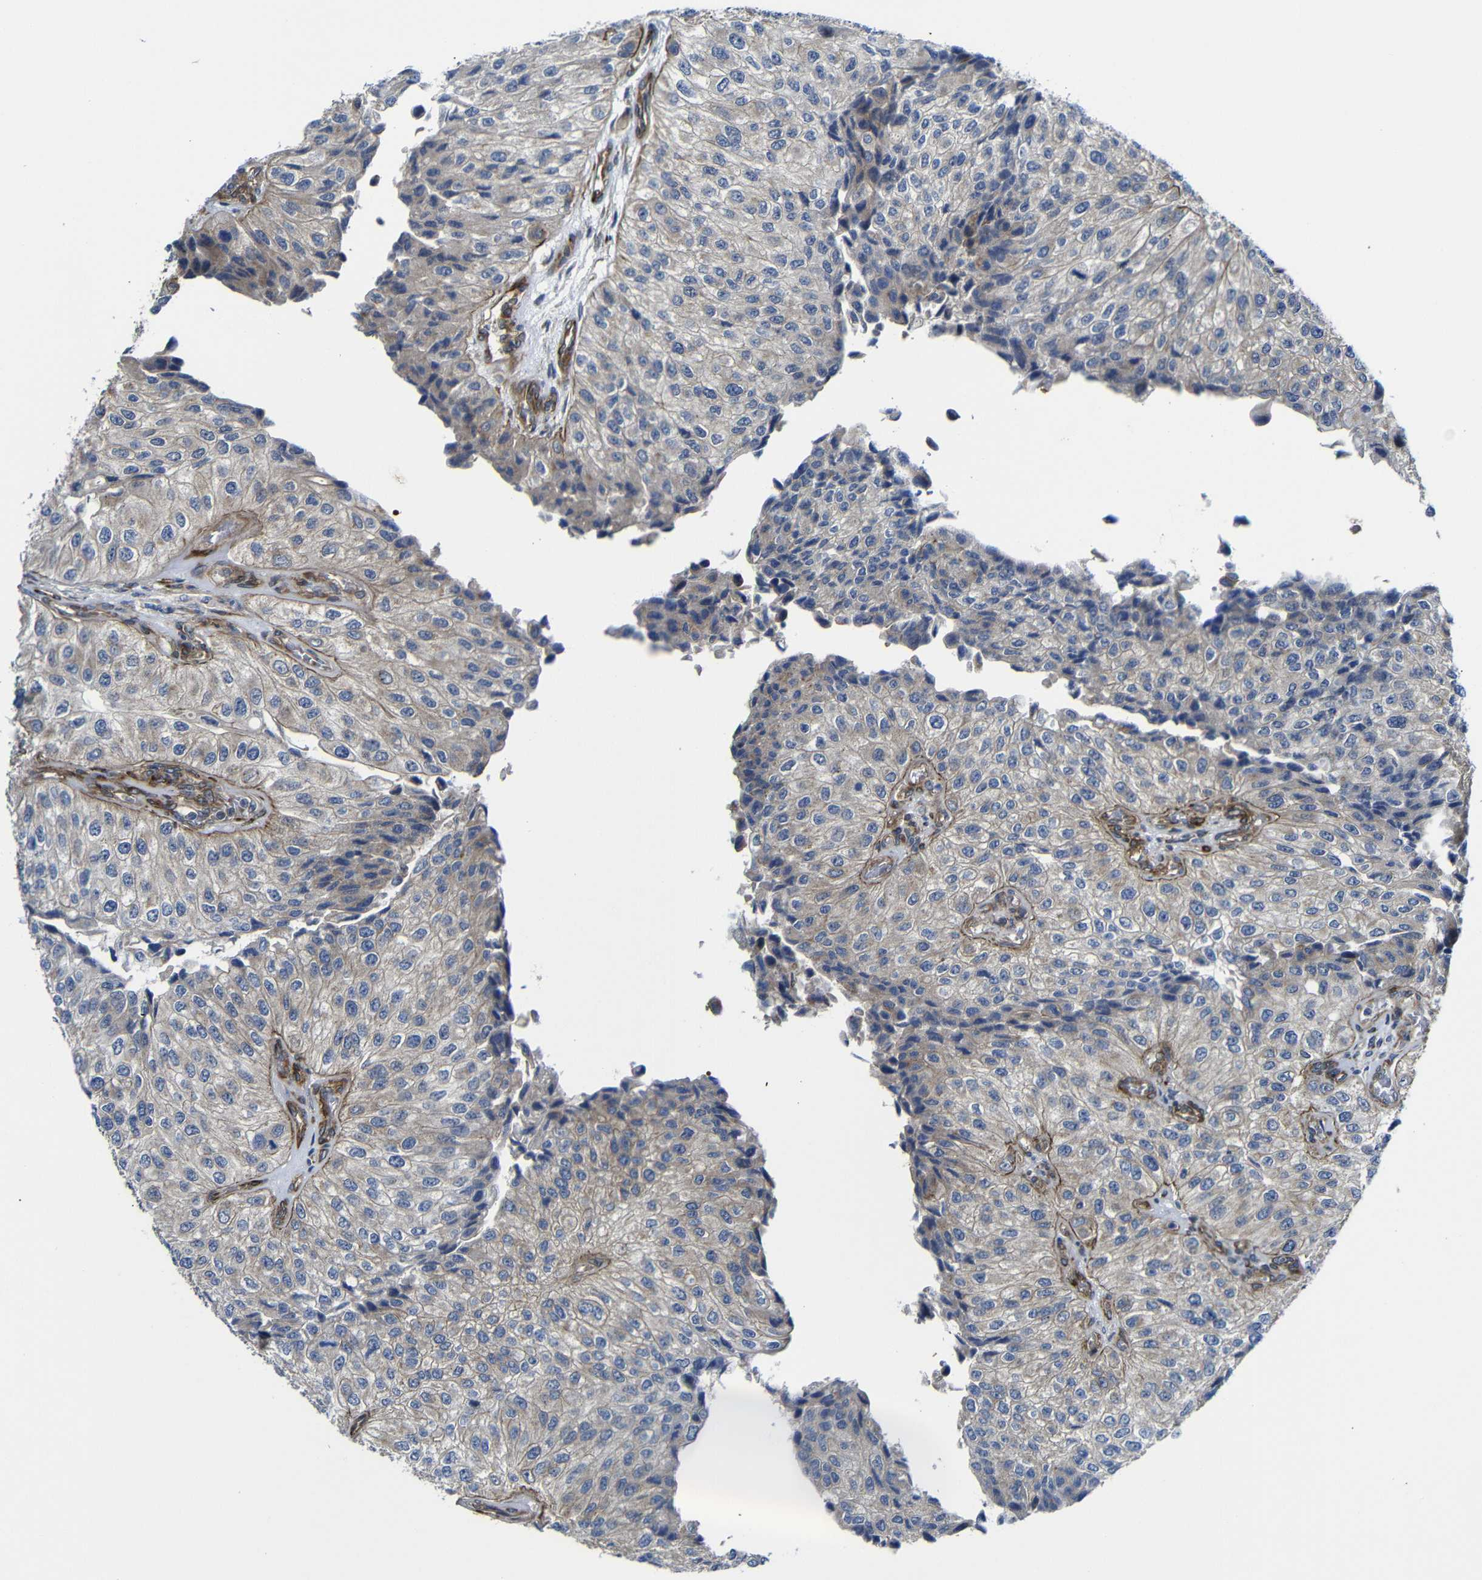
{"staining": {"intensity": "weak", "quantity": "25%-75%", "location": "cytoplasmic/membranous"}, "tissue": "urothelial cancer", "cell_type": "Tumor cells", "image_type": "cancer", "snomed": [{"axis": "morphology", "description": "Urothelial carcinoma, High grade"}, {"axis": "topography", "description": "Kidney"}, {"axis": "topography", "description": "Urinary bladder"}], "caption": "Urothelial cancer tissue reveals weak cytoplasmic/membranous staining in approximately 25%-75% of tumor cells", "gene": "PARP14", "patient": {"sex": "male", "age": 77}}